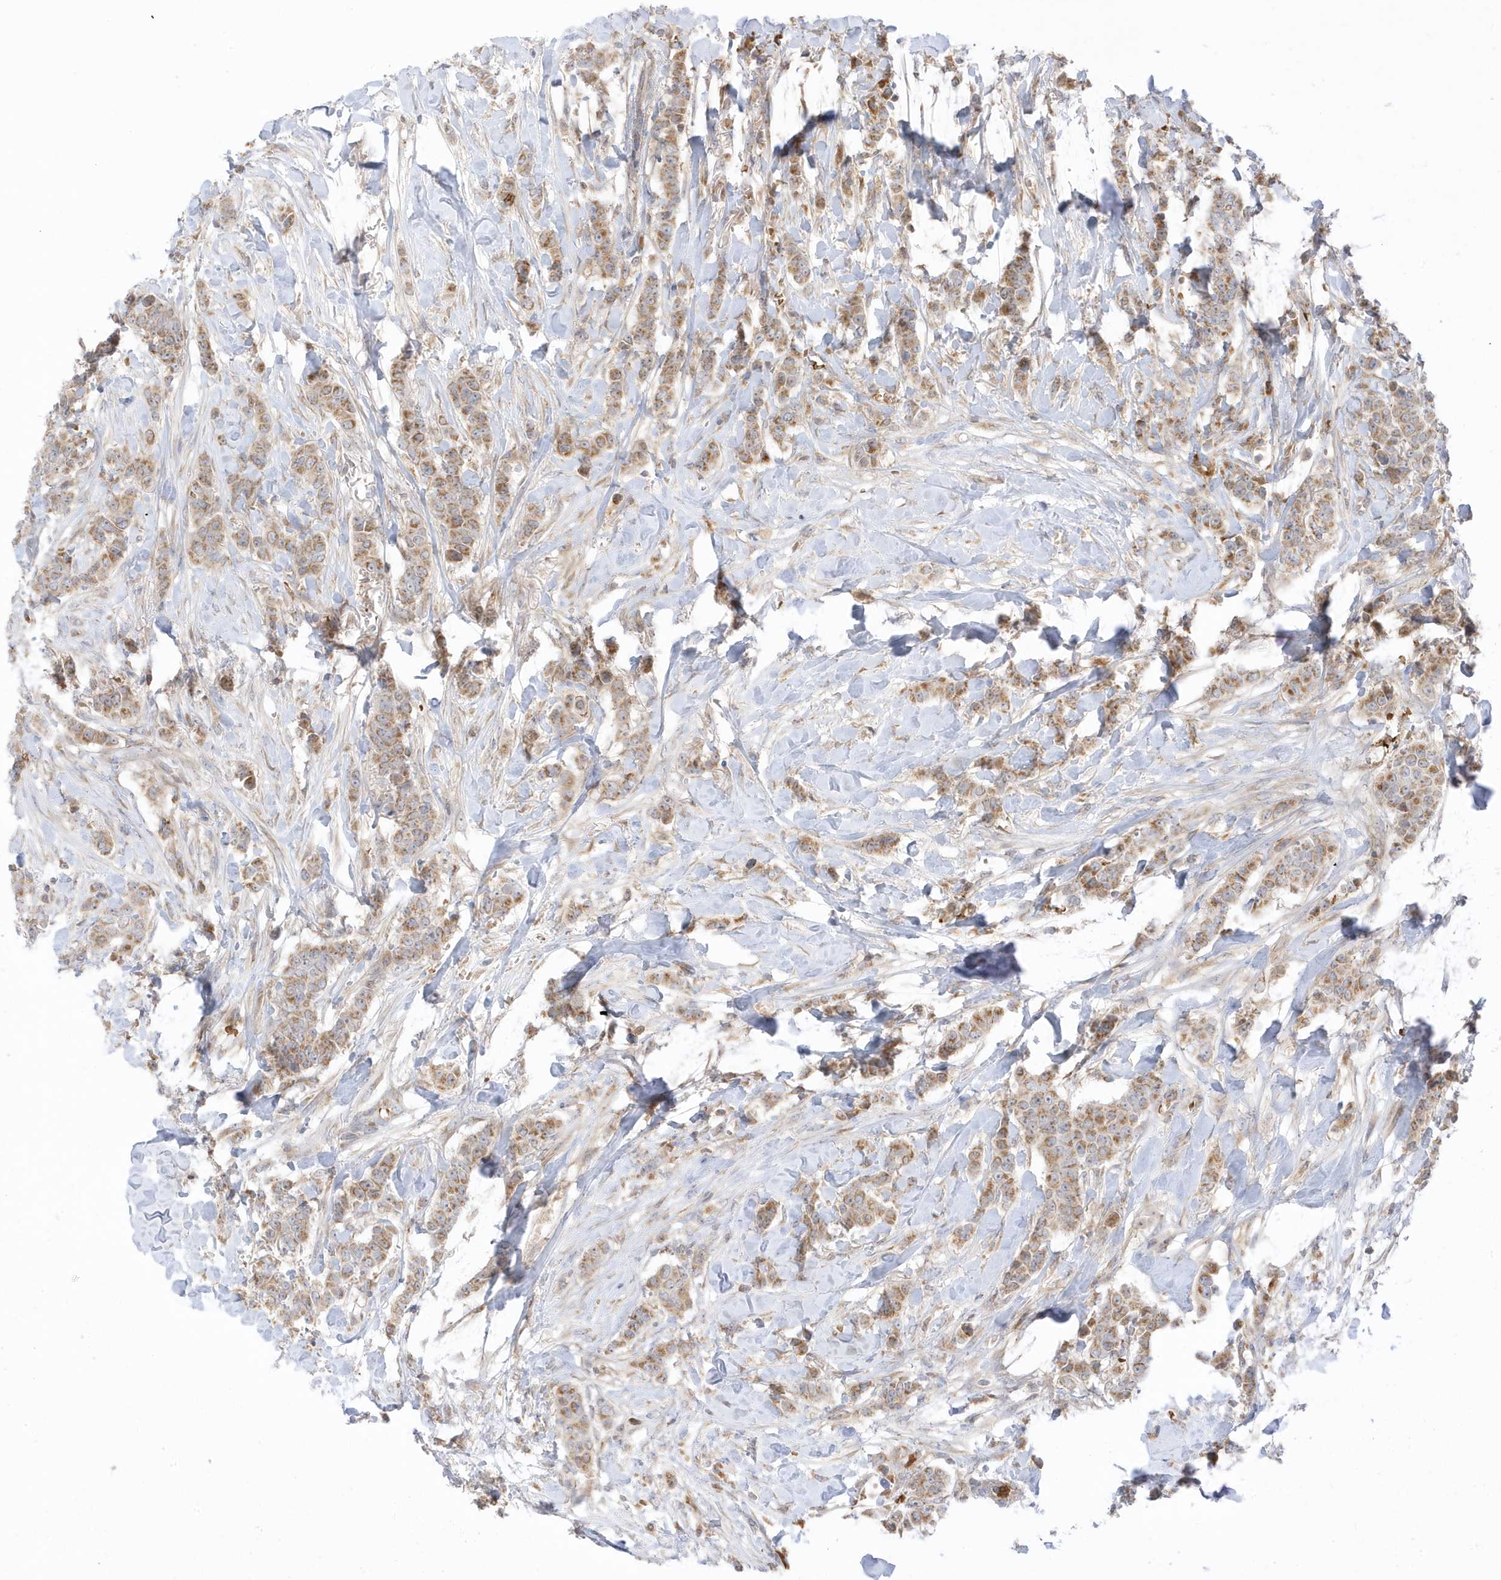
{"staining": {"intensity": "moderate", "quantity": ">75%", "location": "cytoplasmic/membranous"}, "tissue": "breast cancer", "cell_type": "Tumor cells", "image_type": "cancer", "snomed": [{"axis": "morphology", "description": "Duct carcinoma"}, {"axis": "topography", "description": "Breast"}], "caption": "The histopathology image reveals a brown stain indicating the presence of a protein in the cytoplasmic/membranous of tumor cells in breast cancer. (brown staining indicates protein expression, while blue staining denotes nuclei).", "gene": "NPPC", "patient": {"sex": "female", "age": 40}}